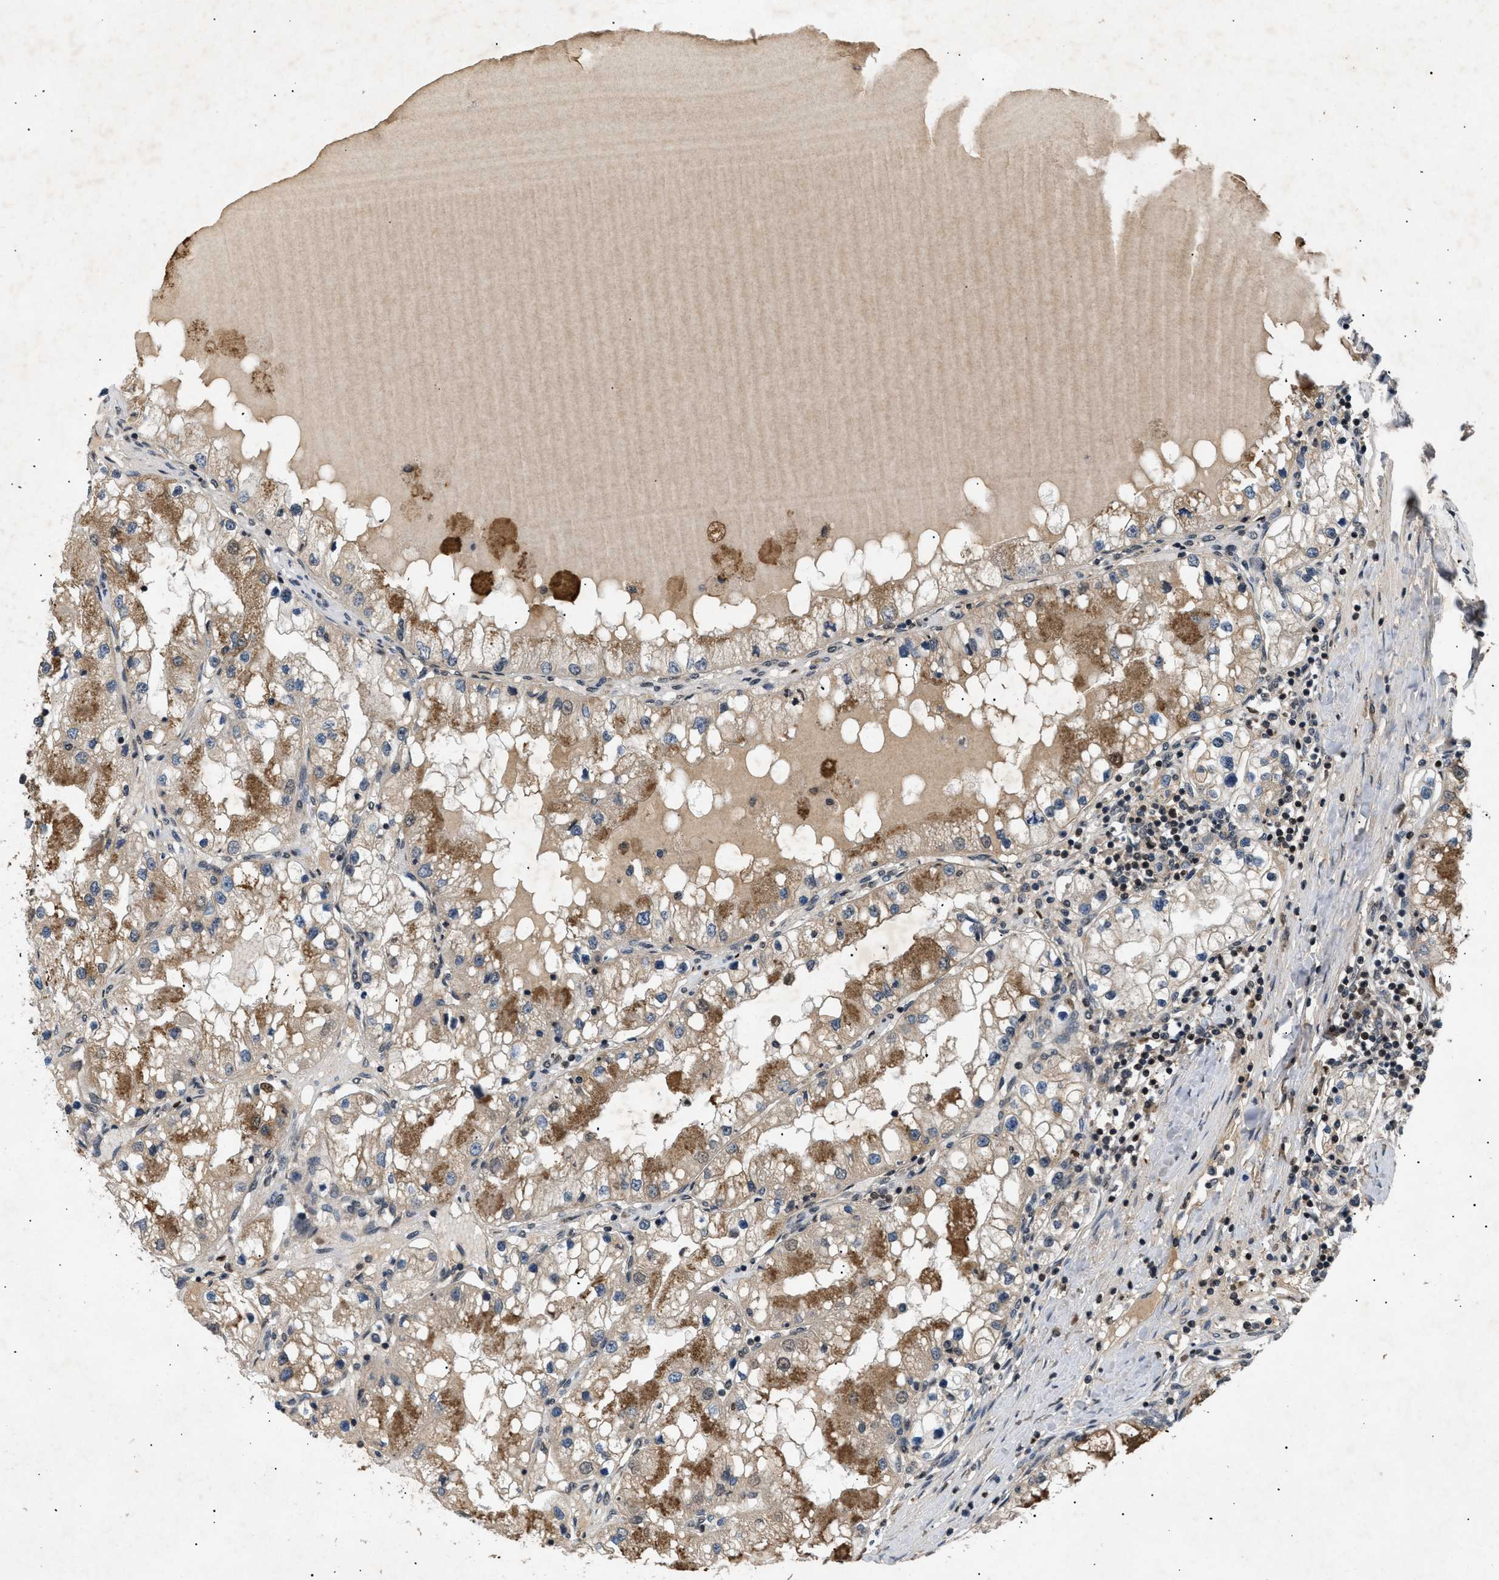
{"staining": {"intensity": "moderate", "quantity": ">75%", "location": "cytoplasmic/membranous"}, "tissue": "renal cancer", "cell_type": "Tumor cells", "image_type": "cancer", "snomed": [{"axis": "morphology", "description": "Adenocarcinoma, NOS"}, {"axis": "topography", "description": "Kidney"}], "caption": "Moderate cytoplasmic/membranous staining for a protein is seen in approximately >75% of tumor cells of renal adenocarcinoma using immunohistochemistry (IHC).", "gene": "RBM5", "patient": {"sex": "male", "age": 68}}